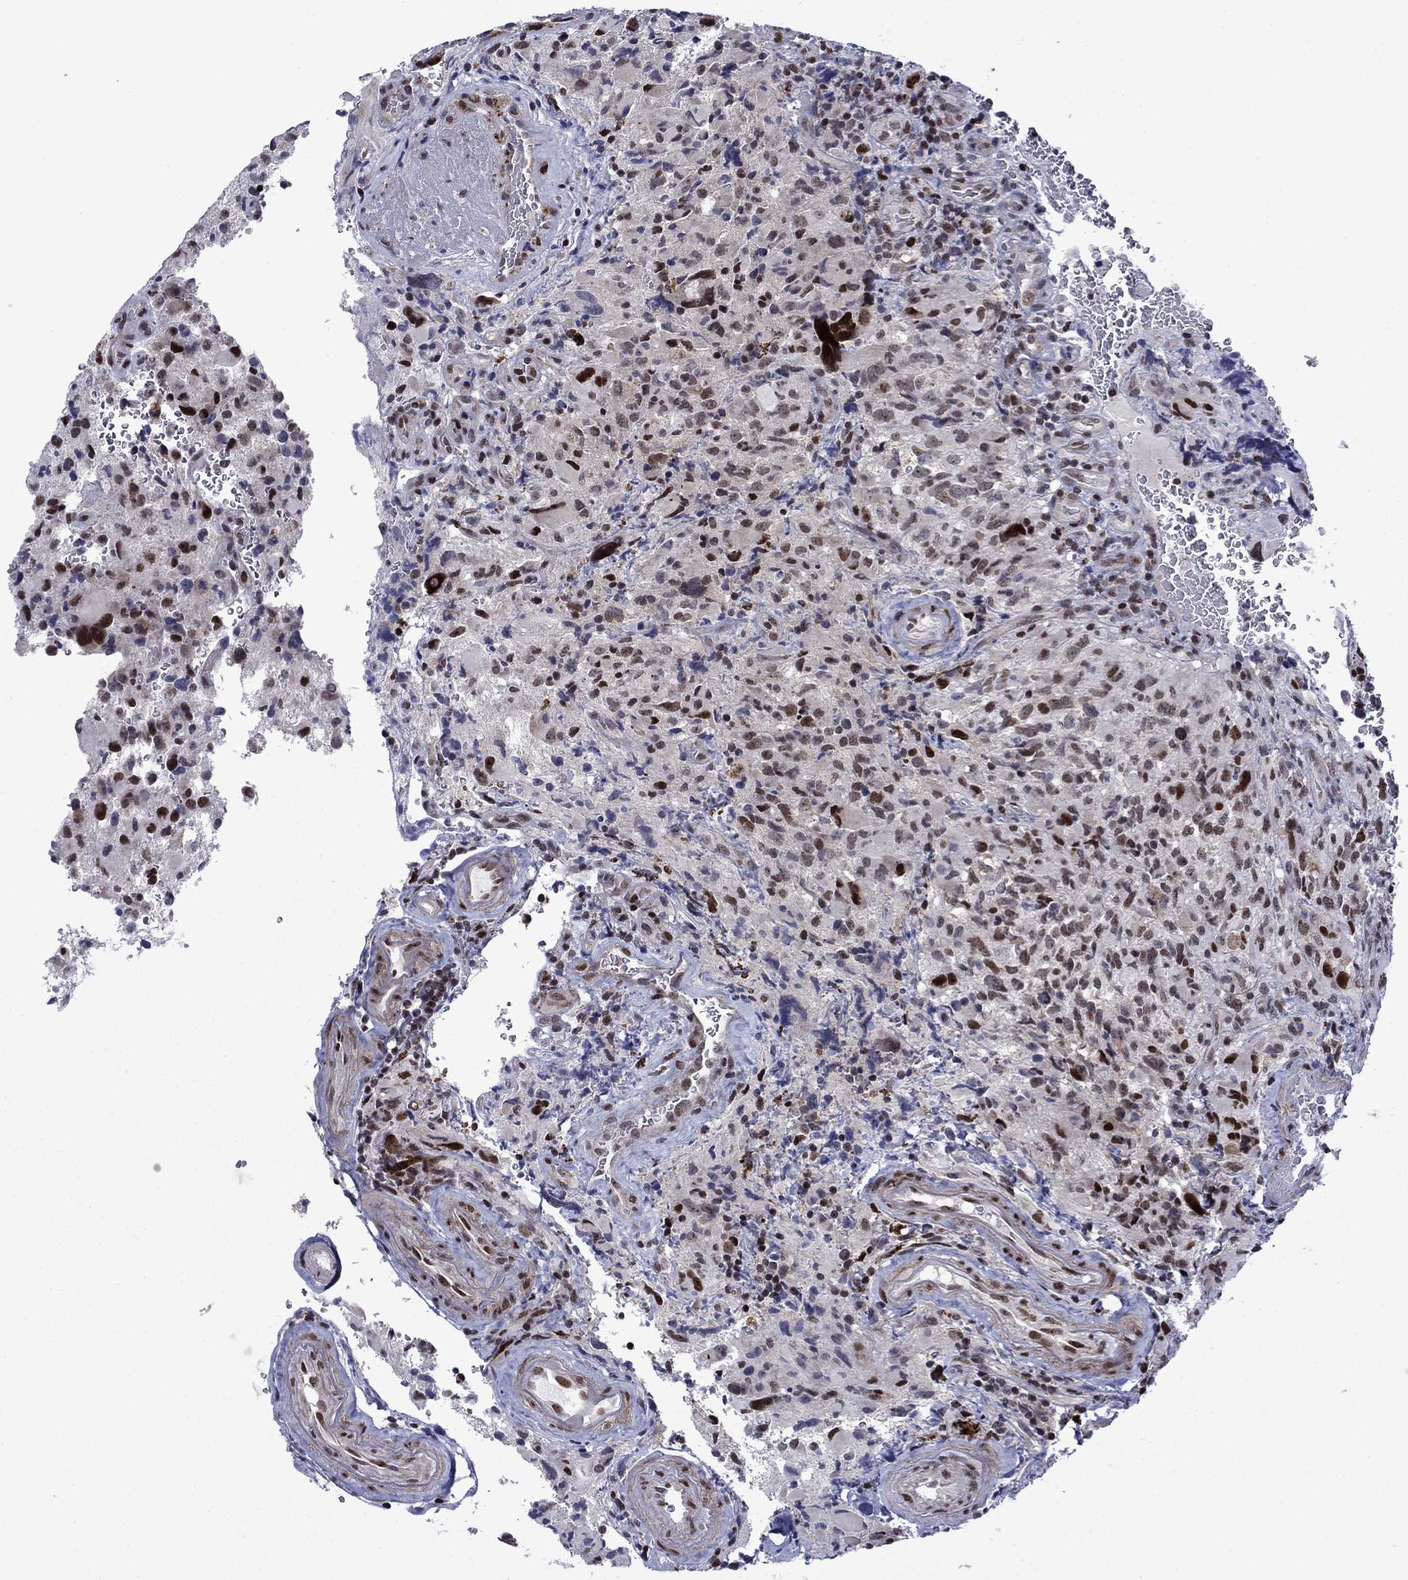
{"staining": {"intensity": "strong", "quantity": "25%-75%", "location": "nuclear"}, "tissue": "glioma", "cell_type": "Tumor cells", "image_type": "cancer", "snomed": [{"axis": "morphology", "description": "Glioma, malignant, NOS"}, {"axis": "morphology", "description": "Glioma, malignant, High grade"}, {"axis": "topography", "description": "Brain"}], "caption": "Human malignant glioma stained with a protein marker exhibits strong staining in tumor cells.", "gene": "SURF2", "patient": {"sex": "female", "age": 71}}